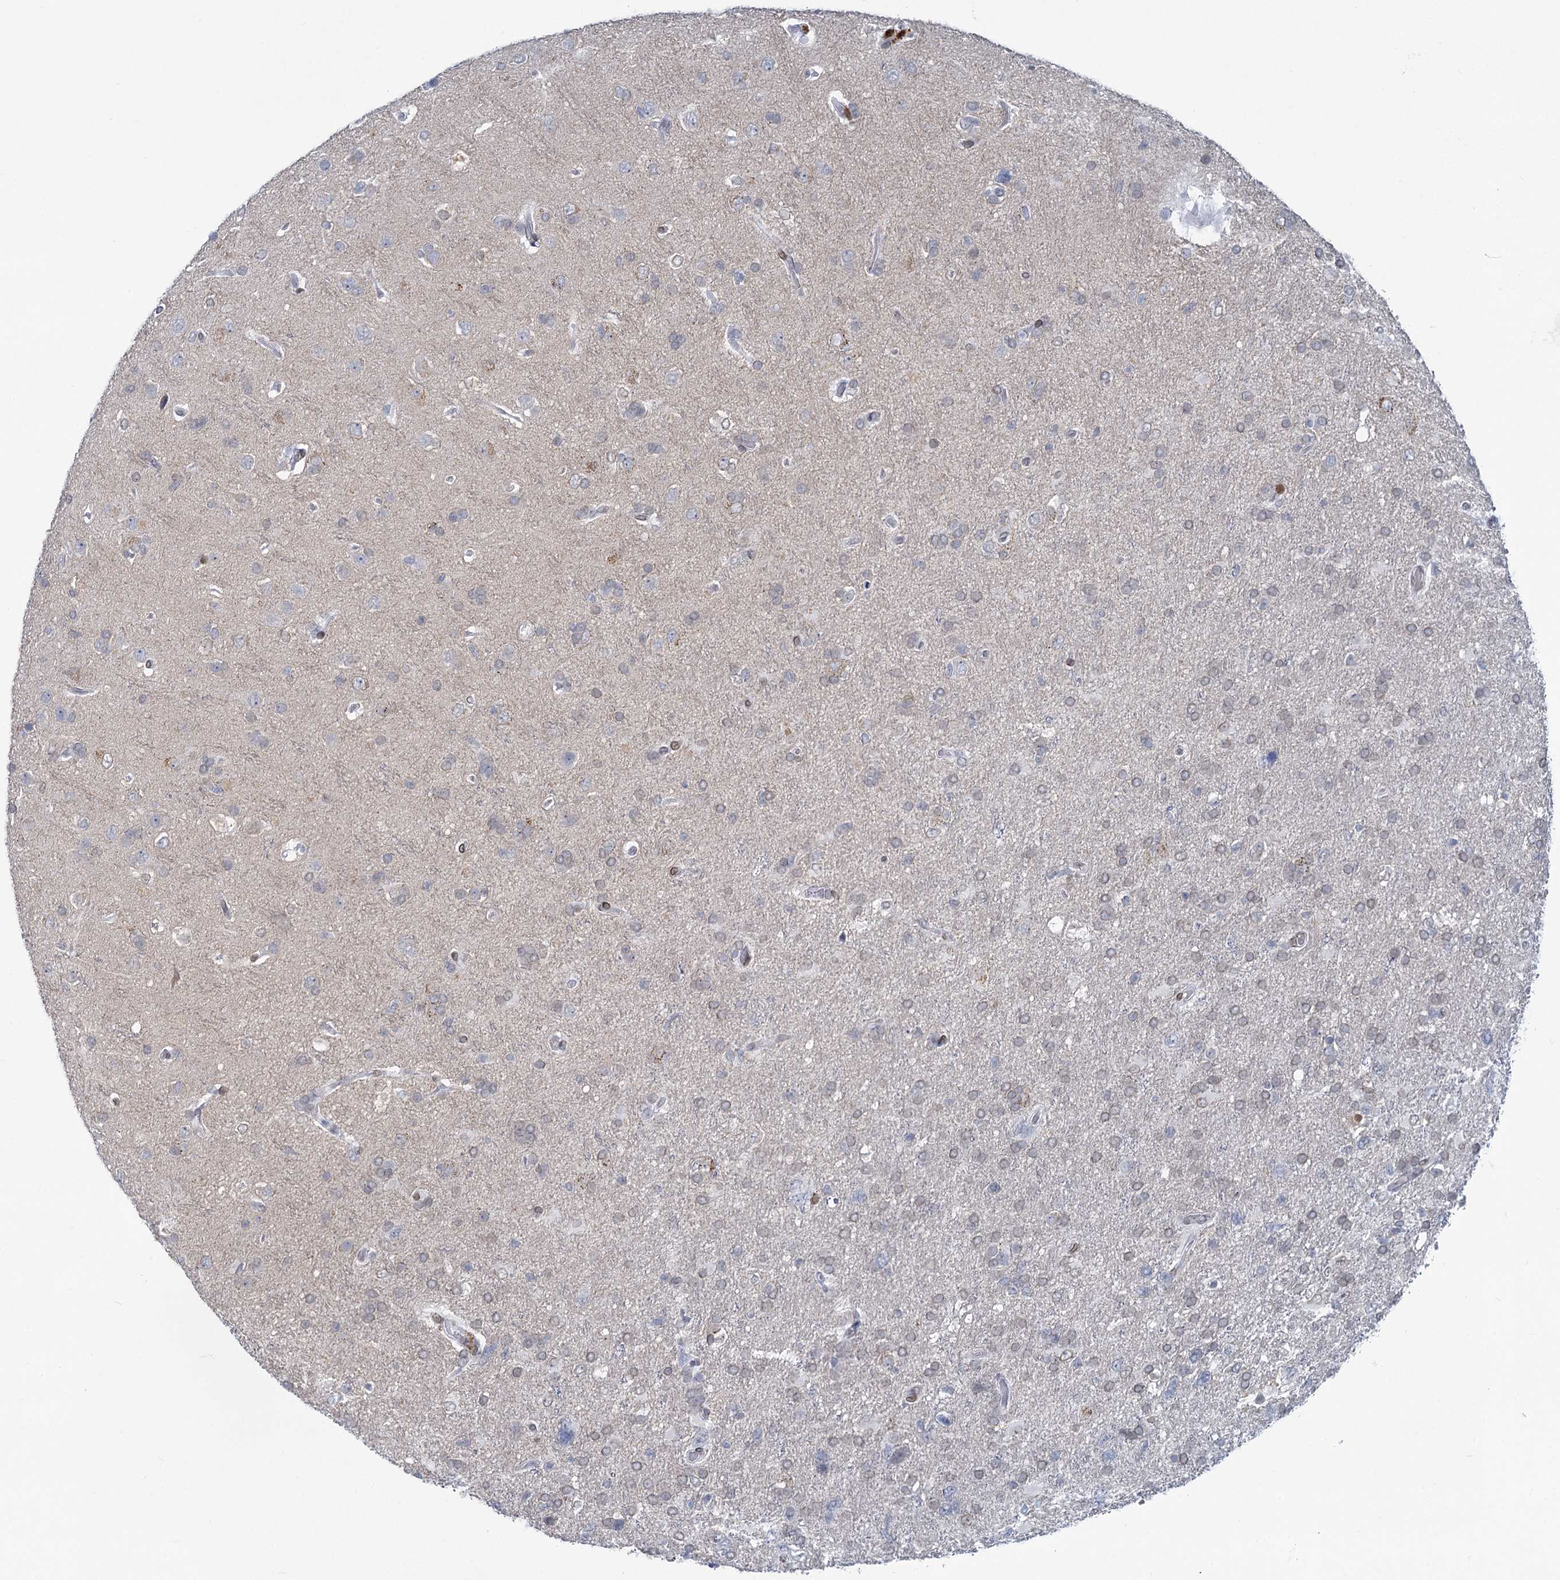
{"staining": {"intensity": "moderate", "quantity": "<25%", "location": "nuclear"}, "tissue": "glioma", "cell_type": "Tumor cells", "image_type": "cancer", "snomed": [{"axis": "morphology", "description": "Glioma, malignant, High grade"}, {"axis": "topography", "description": "Brain"}], "caption": "Immunohistochemical staining of human high-grade glioma (malignant) demonstrates low levels of moderate nuclear expression in about <25% of tumor cells.", "gene": "PRSS35", "patient": {"sex": "male", "age": 61}}